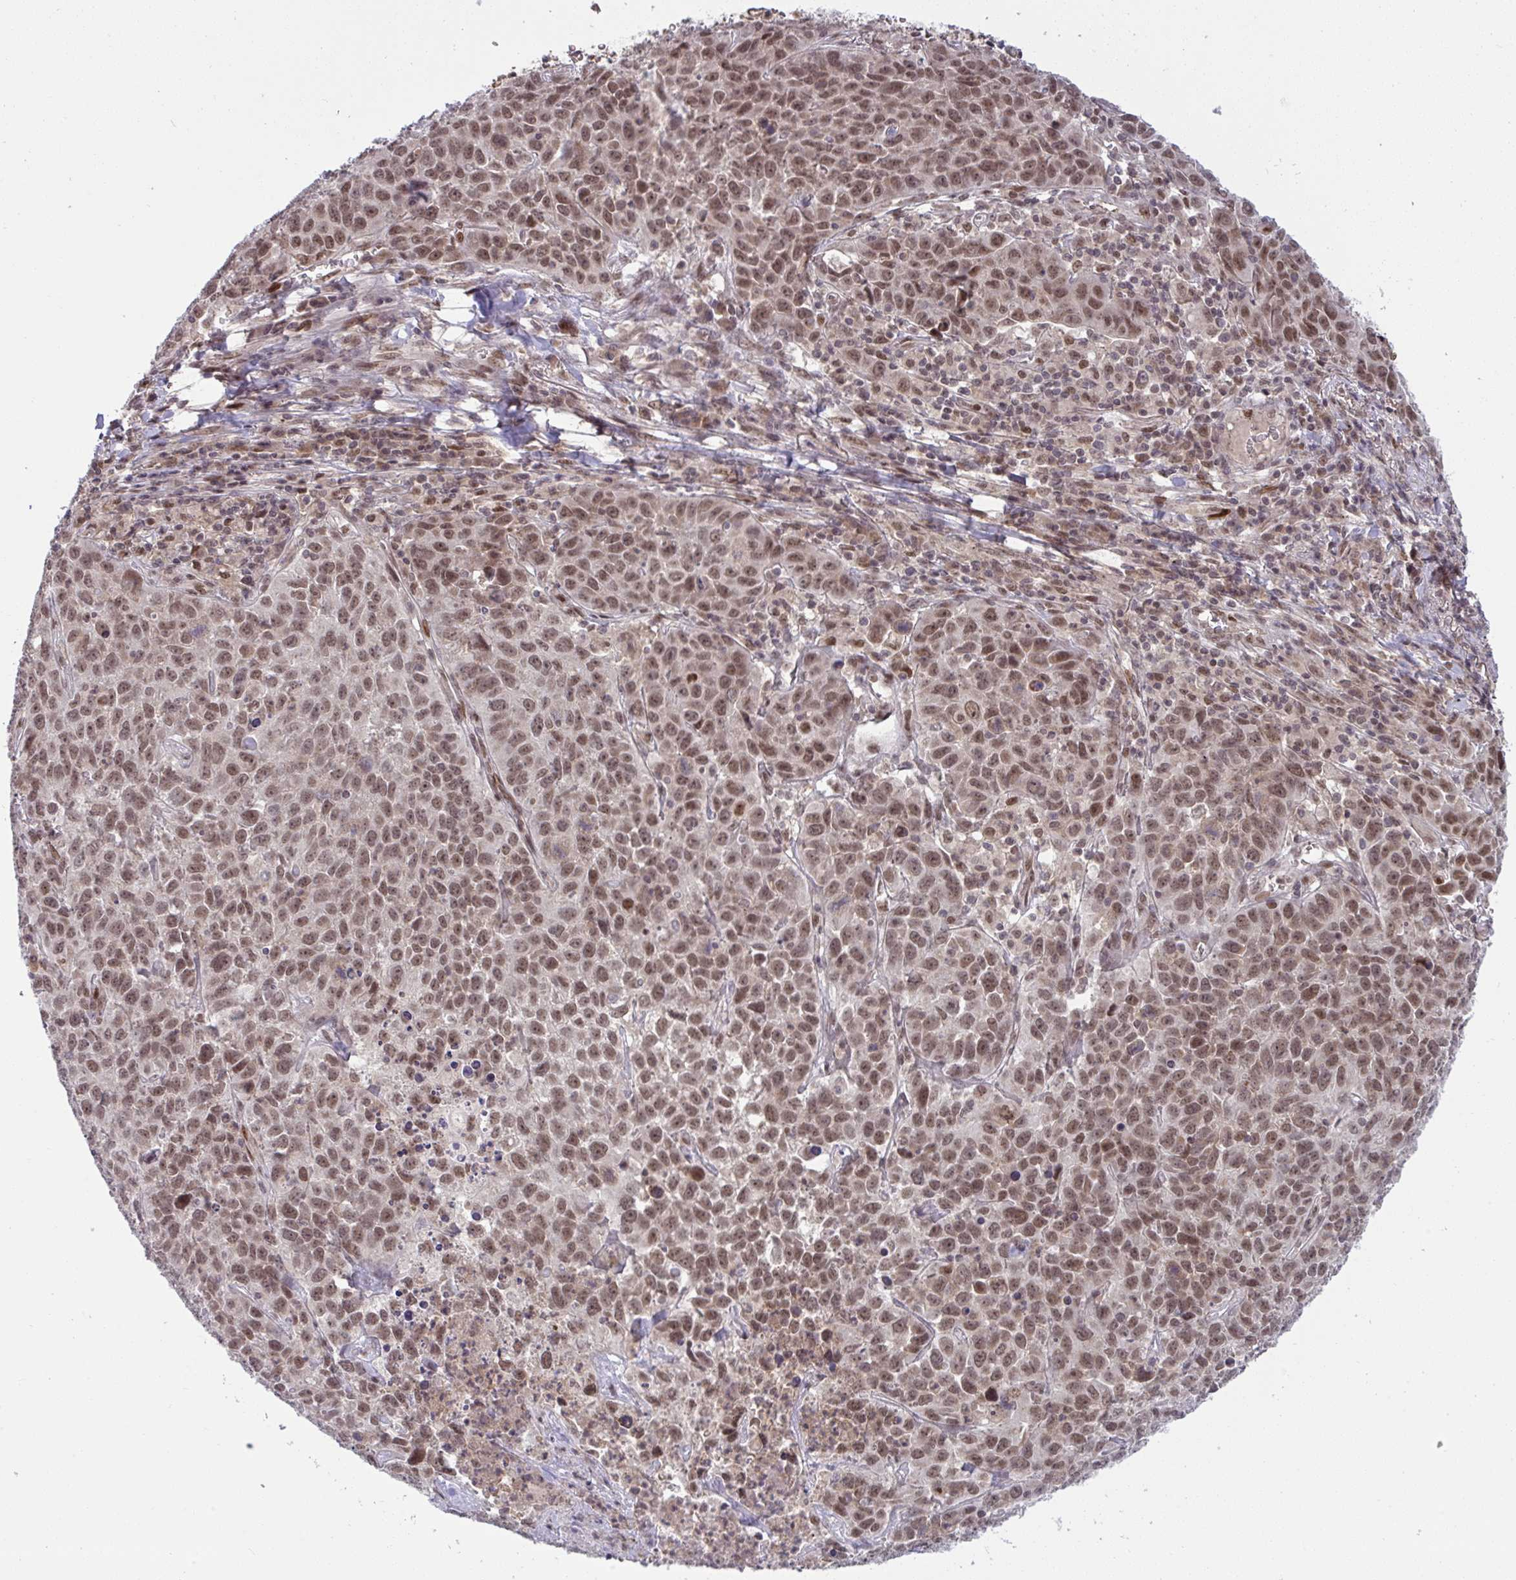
{"staining": {"intensity": "moderate", "quantity": ">75%", "location": "nuclear"}, "tissue": "lung cancer", "cell_type": "Tumor cells", "image_type": "cancer", "snomed": [{"axis": "morphology", "description": "Squamous cell carcinoma, NOS"}, {"axis": "topography", "description": "Lung"}], "caption": "This histopathology image shows immunohistochemistry (IHC) staining of lung cancer (squamous cell carcinoma), with medium moderate nuclear staining in approximately >75% of tumor cells.", "gene": "KLF2", "patient": {"sex": "male", "age": 76}}